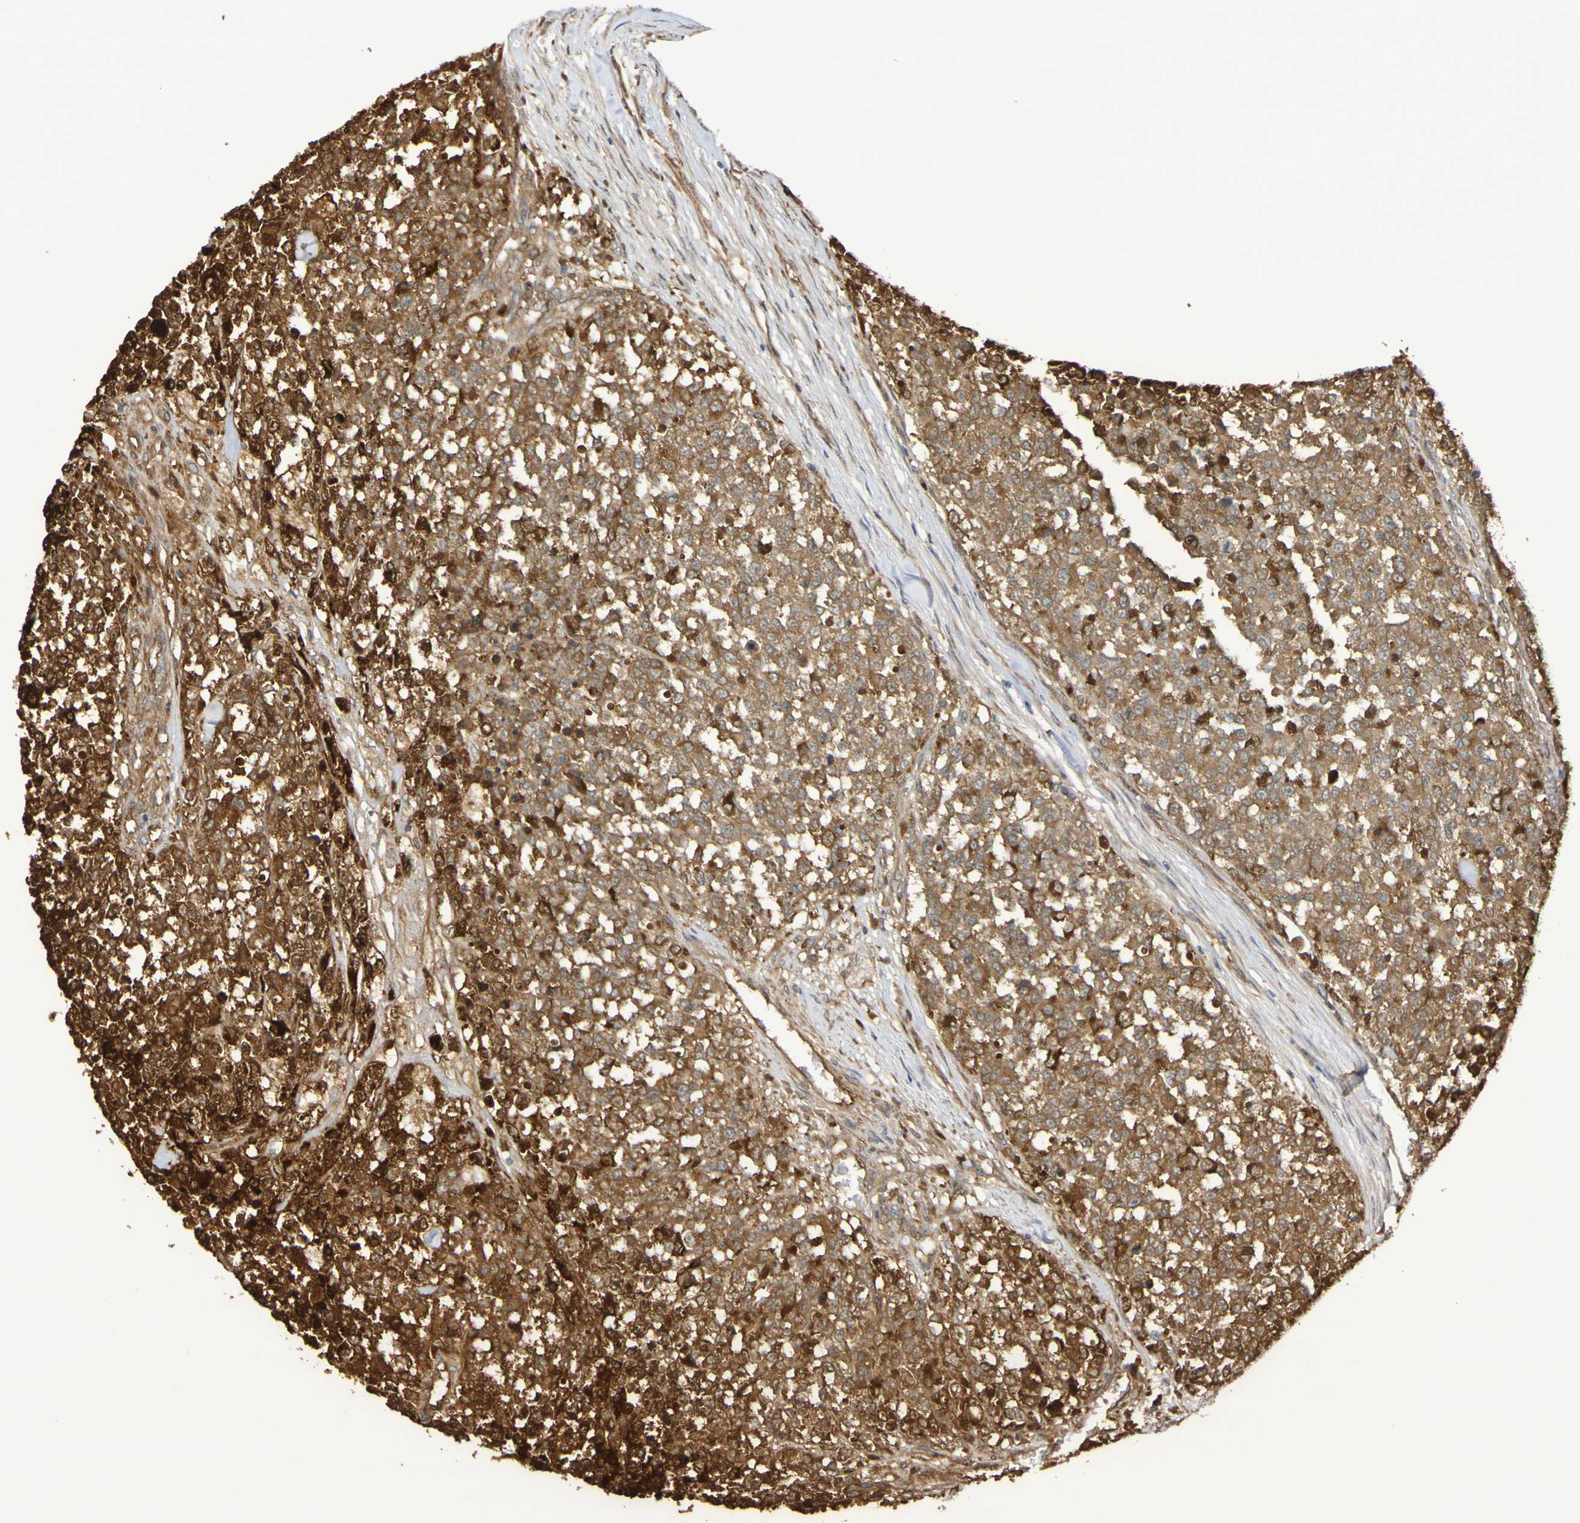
{"staining": {"intensity": "moderate", "quantity": ">75%", "location": "cytoplasmic/membranous,nuclear"}, "tissue": "testis cancer", "cell_type": "Tumor cells", "image_type": "cancer", "snomed": [{"axis": "morphology", "description": "Seminoma, NOS"}, {"axis": "topography", "description": "Testis"}], "caption": "Testis cancer stained for a protein exhibits moderate cytoplasmic/membranous and nuclear positivity in tumor cells.", "gene": "SERPINB6", "patient": {"sex": "male", "age": 59}}